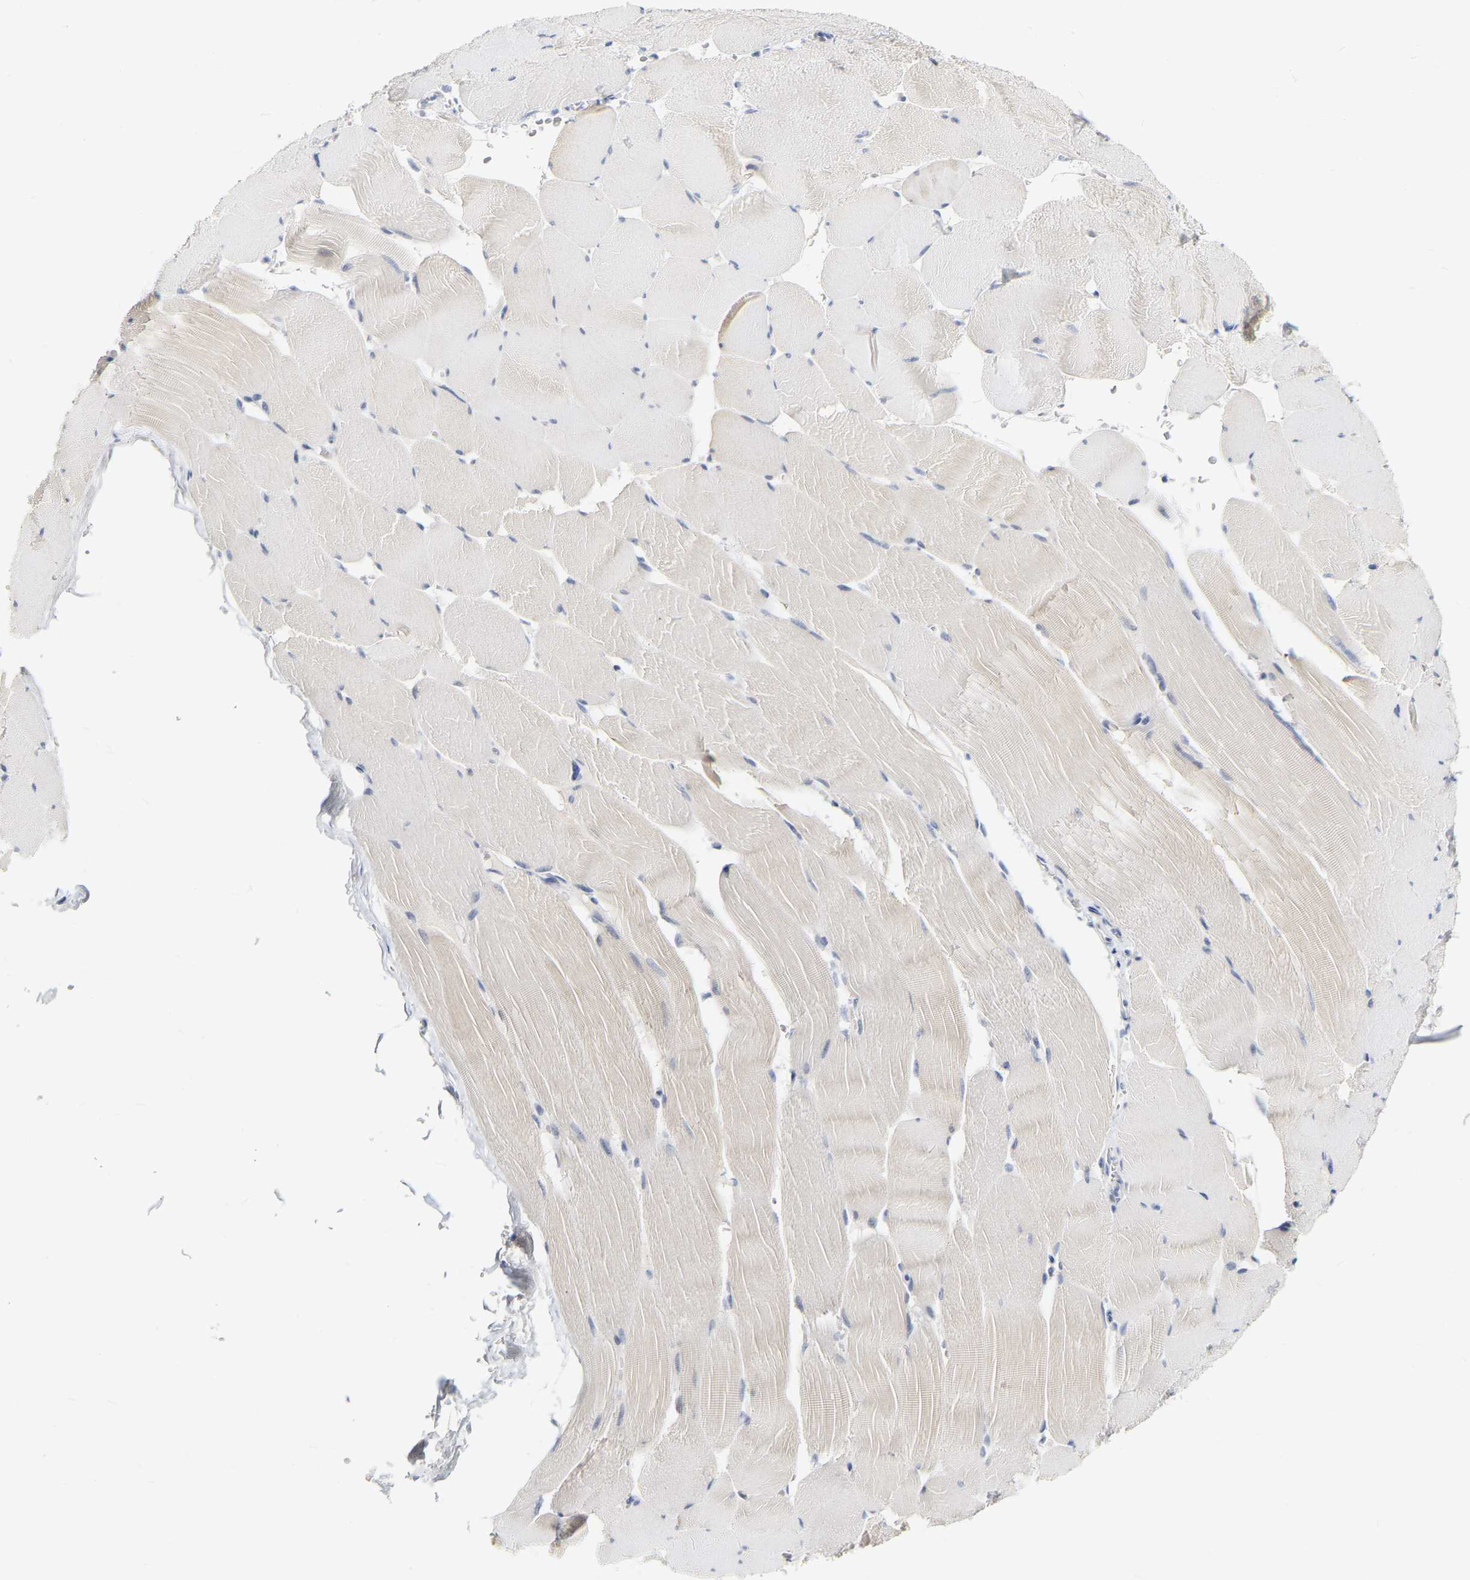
{"staining": {"intensity": "negative", "quantity": "none", "location": "none"}, "tissue": "skeletal muscle", "cell_type": "Myocytes", "image_type": "normal", "snomed": [{"axis": "morphology", "description": "Normal tissue, NOS"}, {"axis": "topography", "description": "Skeletal muscle"}], "caption": "A high-resolution micrograph shows immunohistochemistry staining of unremarkable skeletal muscle, which reveals no significant expression in myocytes.", "gene": "KRT76", "patient": {"sex": "male", "age": 62}}